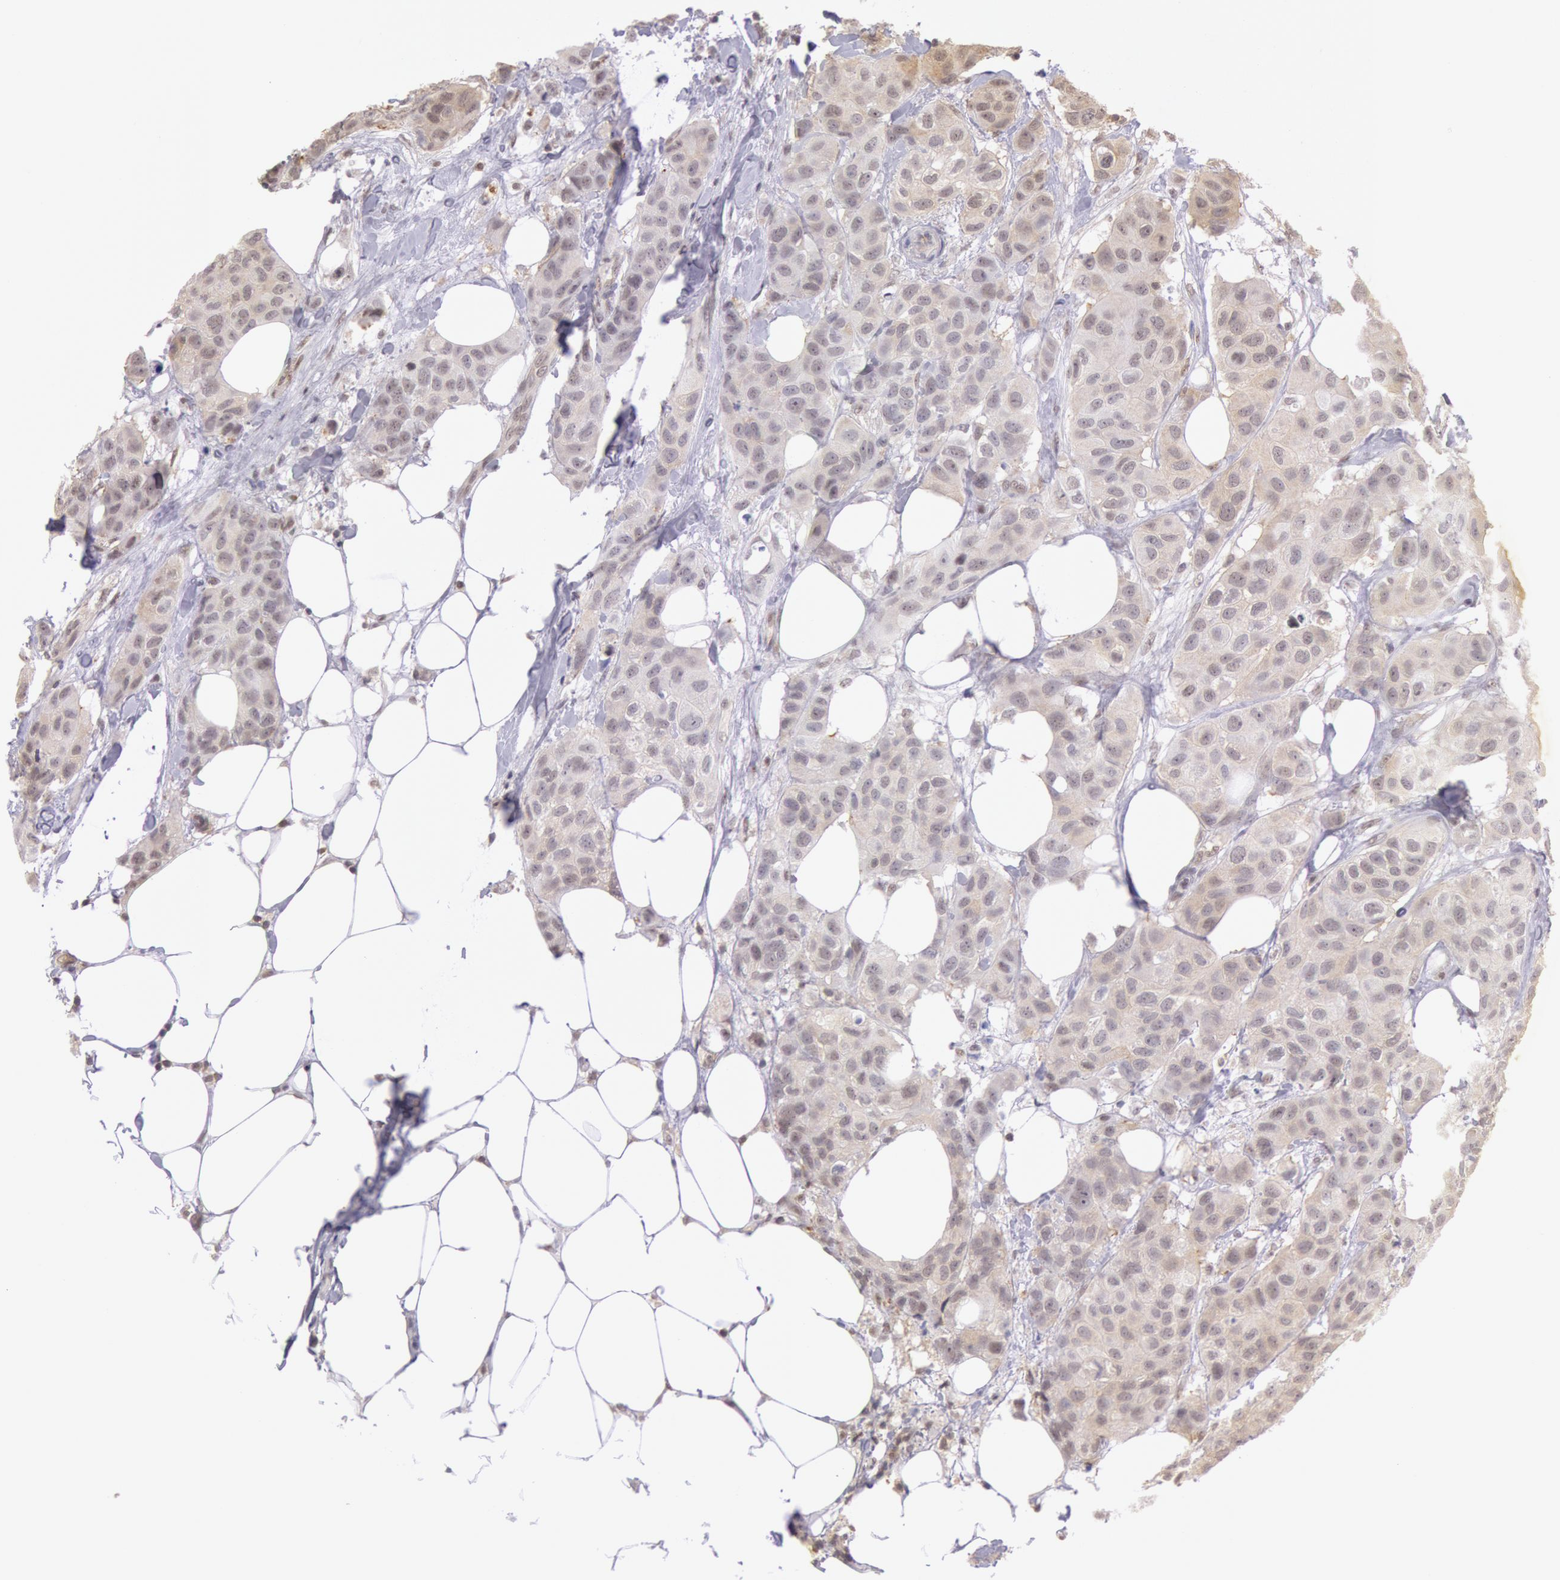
{"staining": {"intensity": "weak", "quantity": "25%-75%", "location": "cytoplasmic/membranous"}, "tissue": "breast cancer", "cell_type": "Tumor cells", "image_type": "cancer", "snomed": [{"axis": "morphology", "description": "Duct carcinoma"}, {"axis": "topography", "description": "Breast"}], "caption": "Immunohistochemistry (IHC) staining of breast cancer, which reveals low levels of weak cytoplasmic/membranous positivity in about 25%-75% of tumor cells indicating weak cytoplasmic/membranous protein positivity. The staining was performed using DAB (brown) for protein detection and nuclei were counterstained in hematoxylin (blue).", "gene": "HIF1A", "patient": {"sex": "female", "age": 68}}